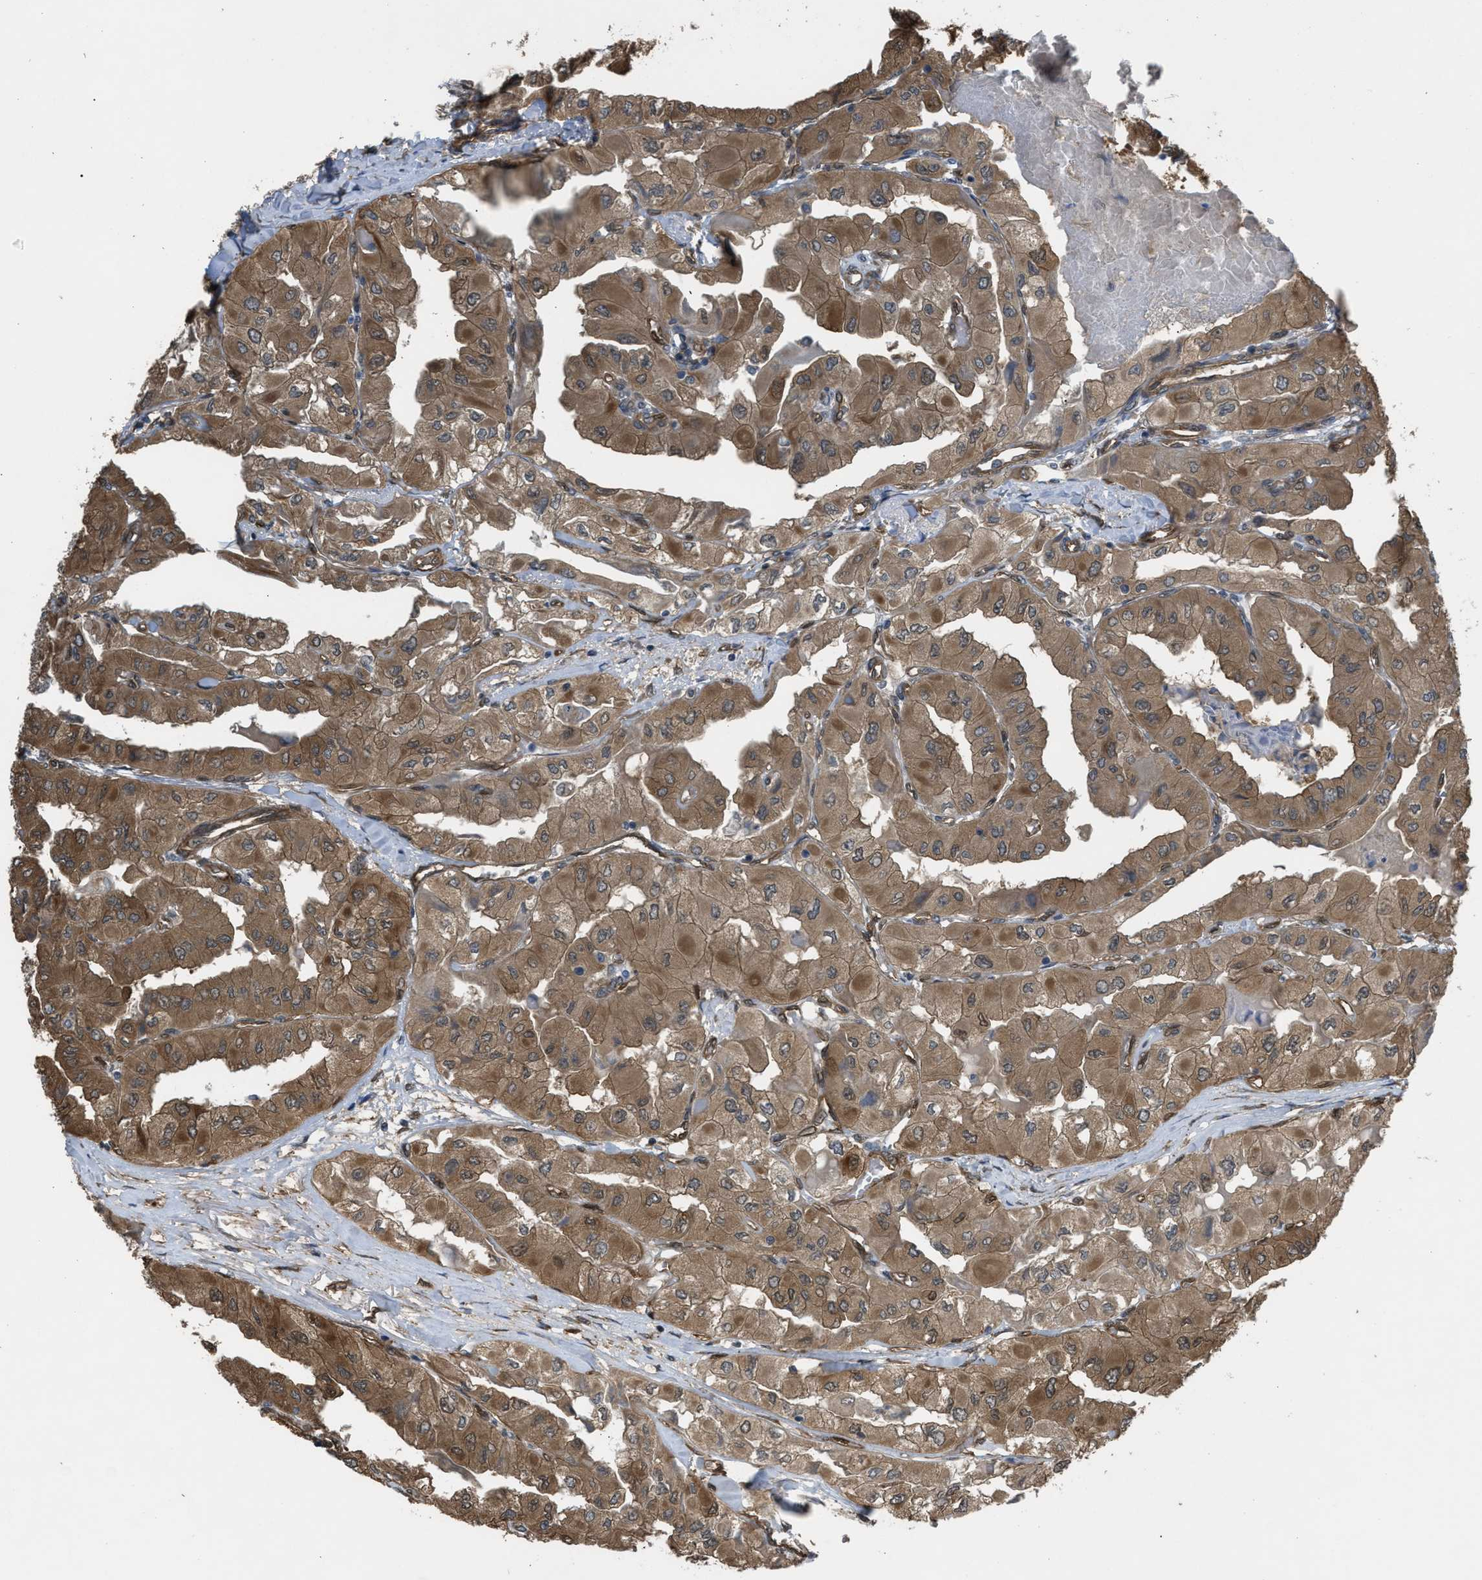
{"staining": {"intensity": "moderate", "quantity": ">75%", "location": "cytoplasmic/membranous"}, "tissue": "thyroid cancer", "cell_type": "Tumor cells", "image_type": "cancer", "snomed": [{"axis": "morphology", "description": "Papillary adenocarcinoma, NOS"}, {"axis": "topography", "description": "Thyroid gland"}], "caption": "Protein staining by IHC shows moderate cytoplasmic/membranous positivity in about >75% of tumor cells in thyroid cancer (papillary adenocarcinoma).", "gene": "BAG3", "patient": {"sex": "female", "age": 59}}